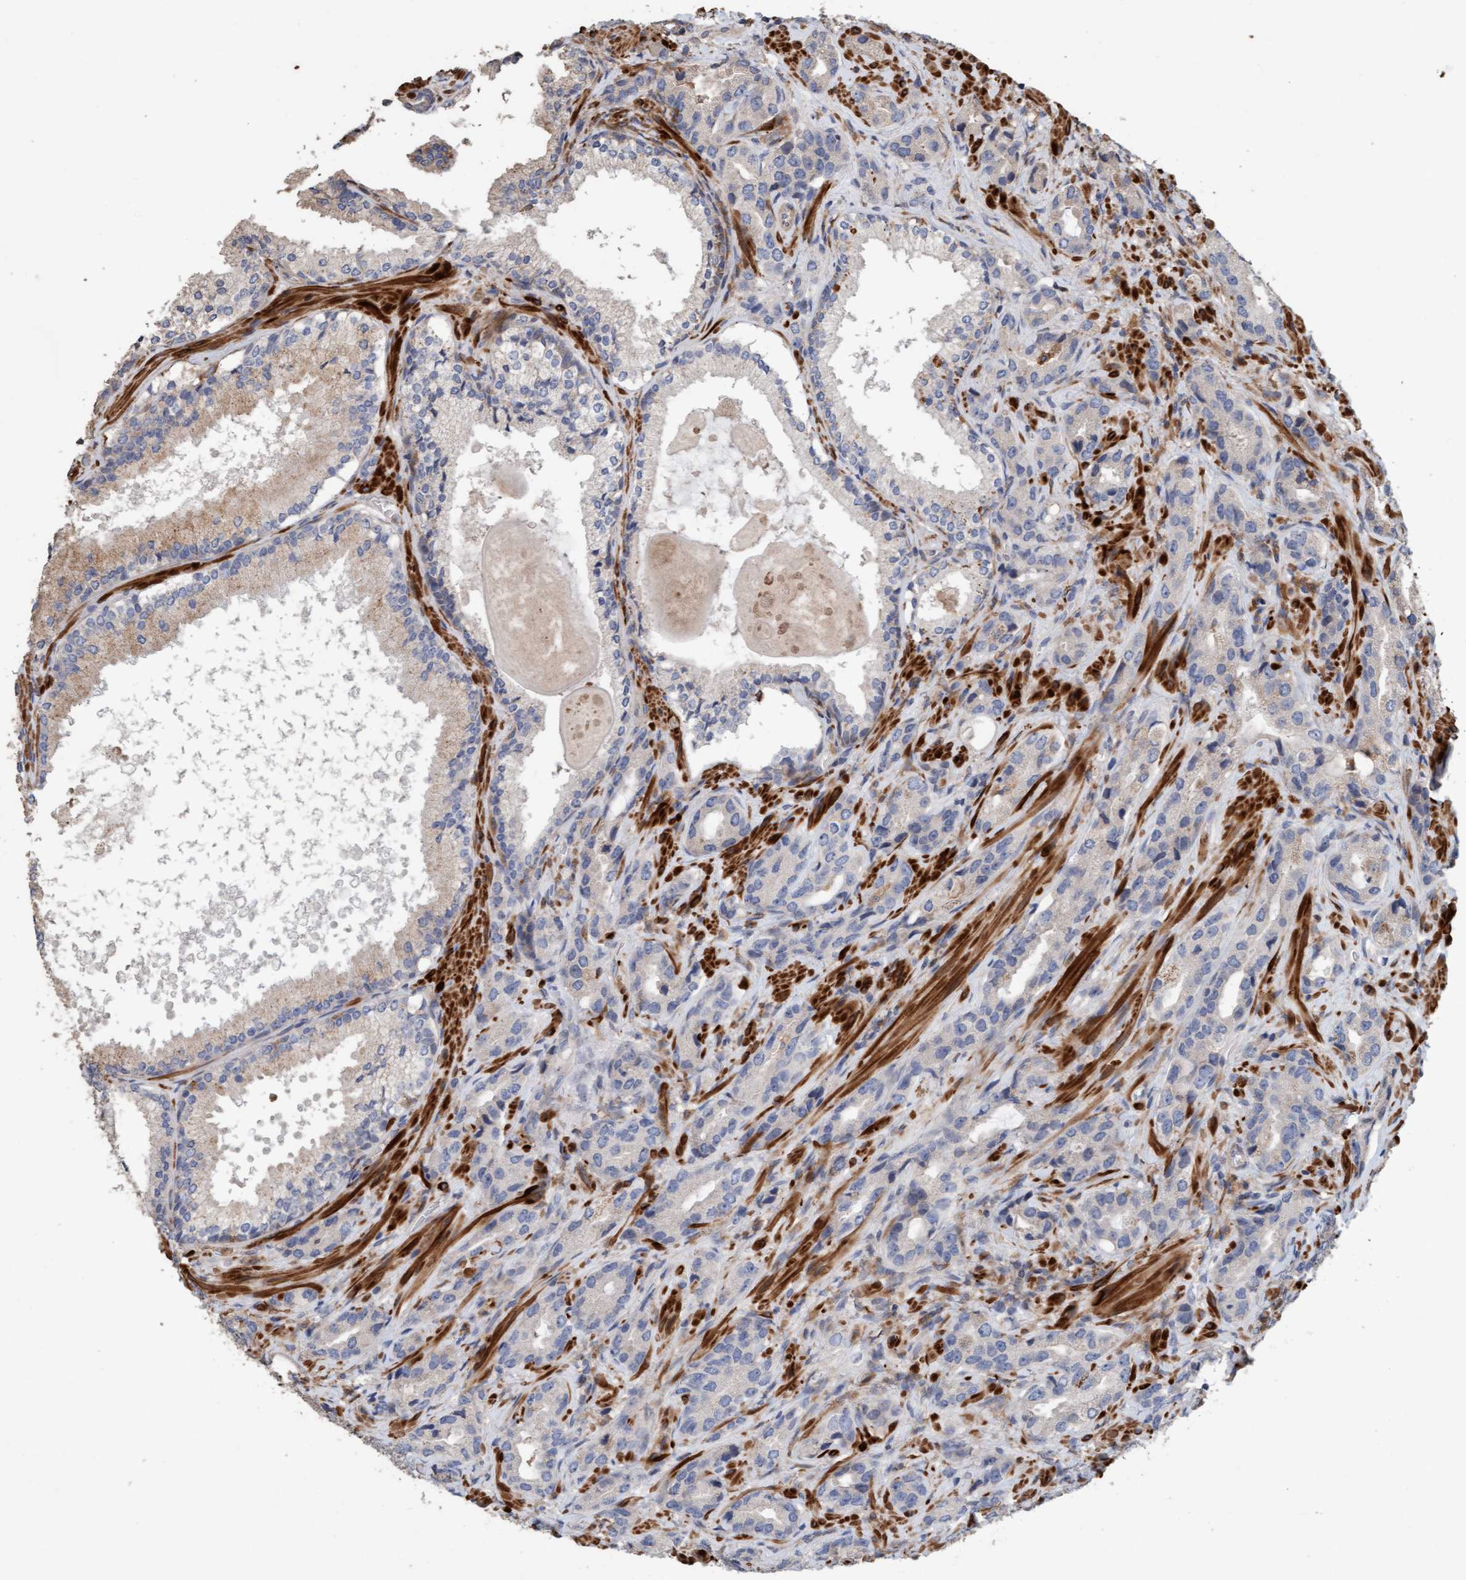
{"staining": {"intensity": "negative", "quantity": "none", "location": "none"}, "tissue": "prostate cancer", "cell_type": "Tumor cells", "image_type": "cancer", "snomed": [{"axis": "morphology", "description": "Adenocarcinoma, High grade"}, {"axis": "topography", "description": "Prostate"}], "caption": "There is no significant expression in tumor cells of prostate cancer (adenocarcinoma (high-grade)).", "gene": "LONRF1", "patient": {"sex": "male", "age": 63}}